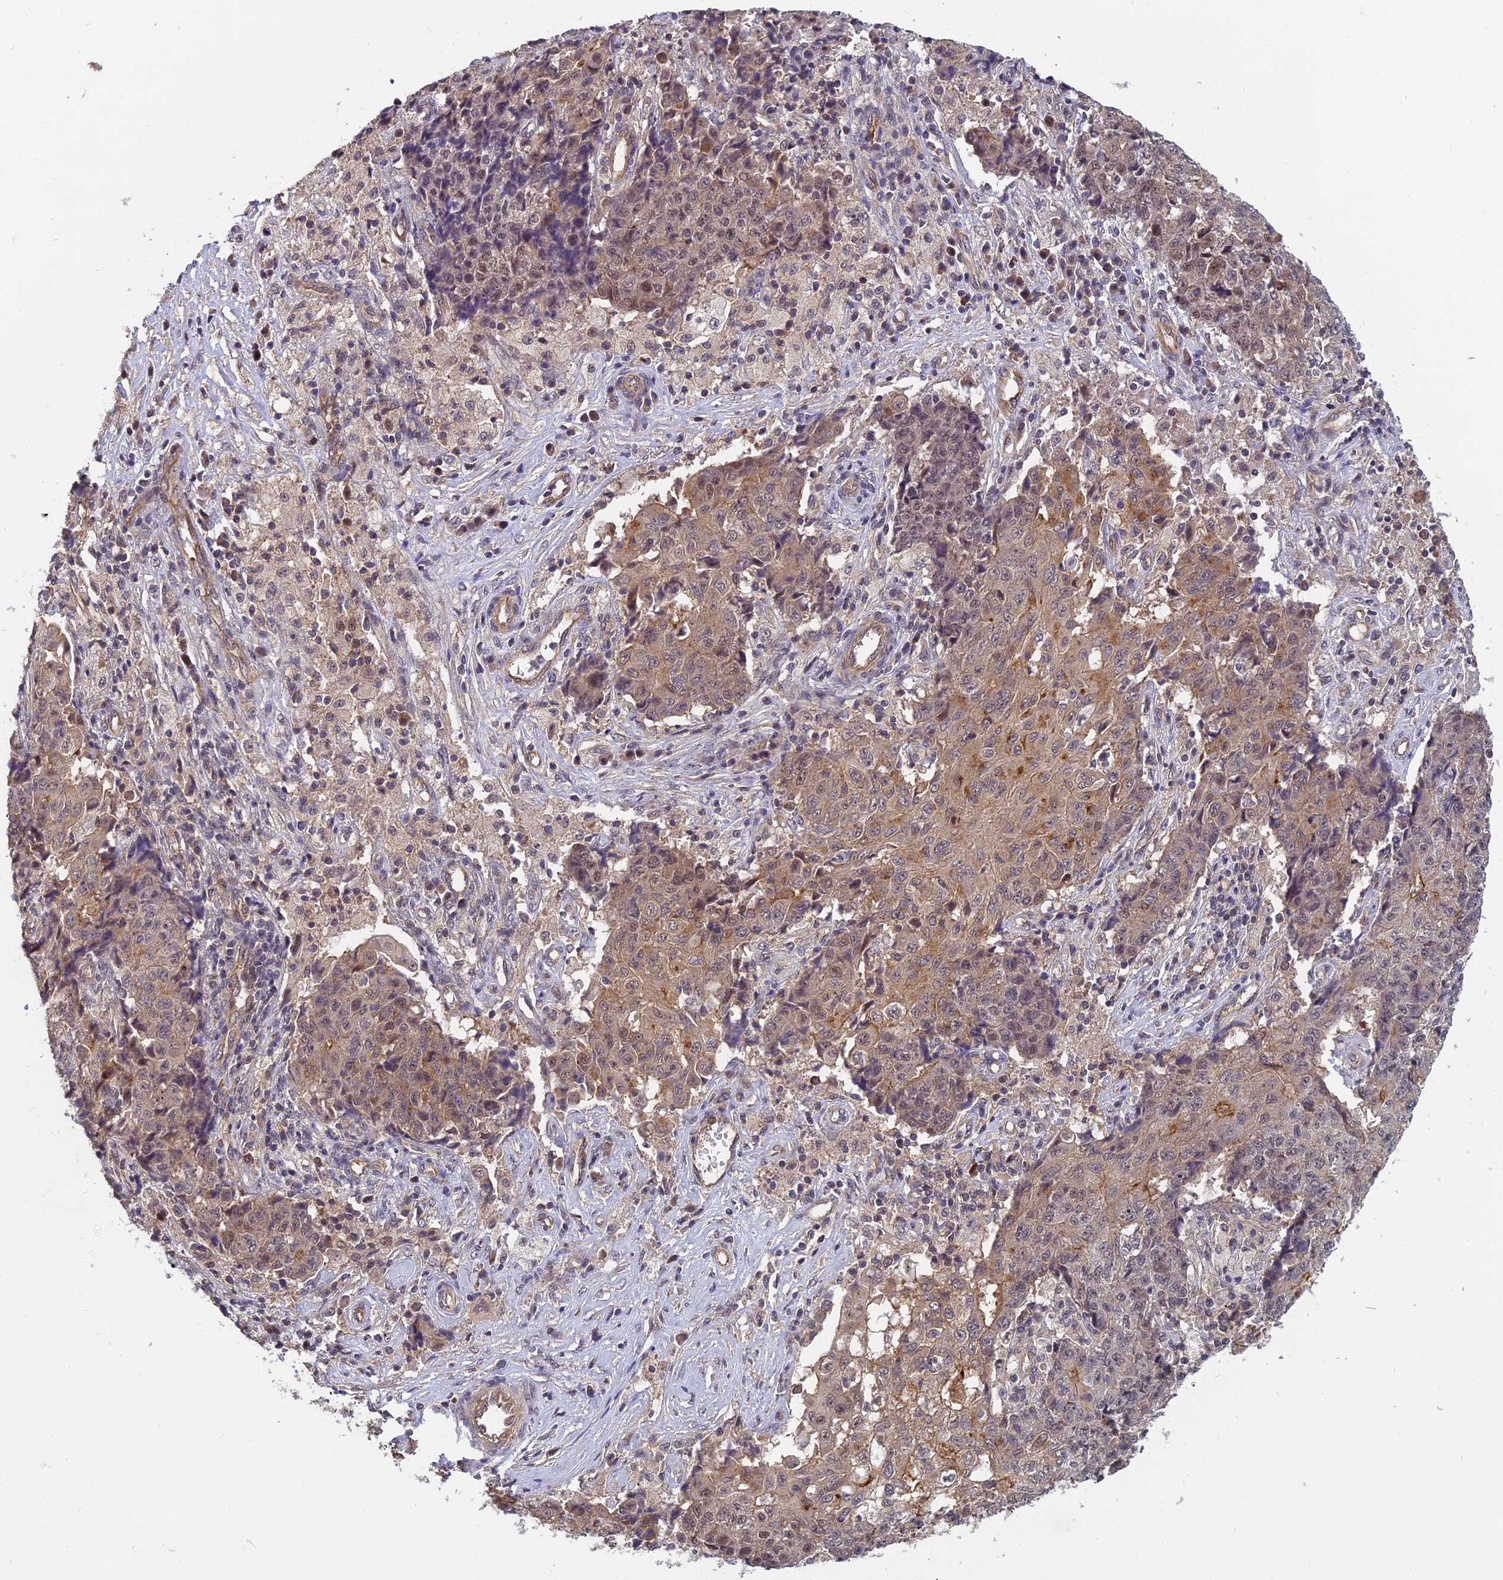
{"staining": {"intensity": "moderate", "quantity": ">75%", "location": "cytoplasmic/membranous,nuclear"}, "tissue": "ovarian cancer", "cell_type": "Tumor cells", "image_type": "cancer", "snomed": [{"axis": "morphology", "description": "Carcinoma, endometroid"}, {"axis": "topography", "description": "Ovary"}], "caption": "An immunohistochemistry (IHC) histopathology image of tumor tissue is shown. Protein staining in brown labels moderate cytoplasmic/membranous and nuclear positivity in endometroid carcinoma (ovarian) within tumor cells.", "gene": "PIKFYVE", "patient": {"sex": "female", "age": 42}}